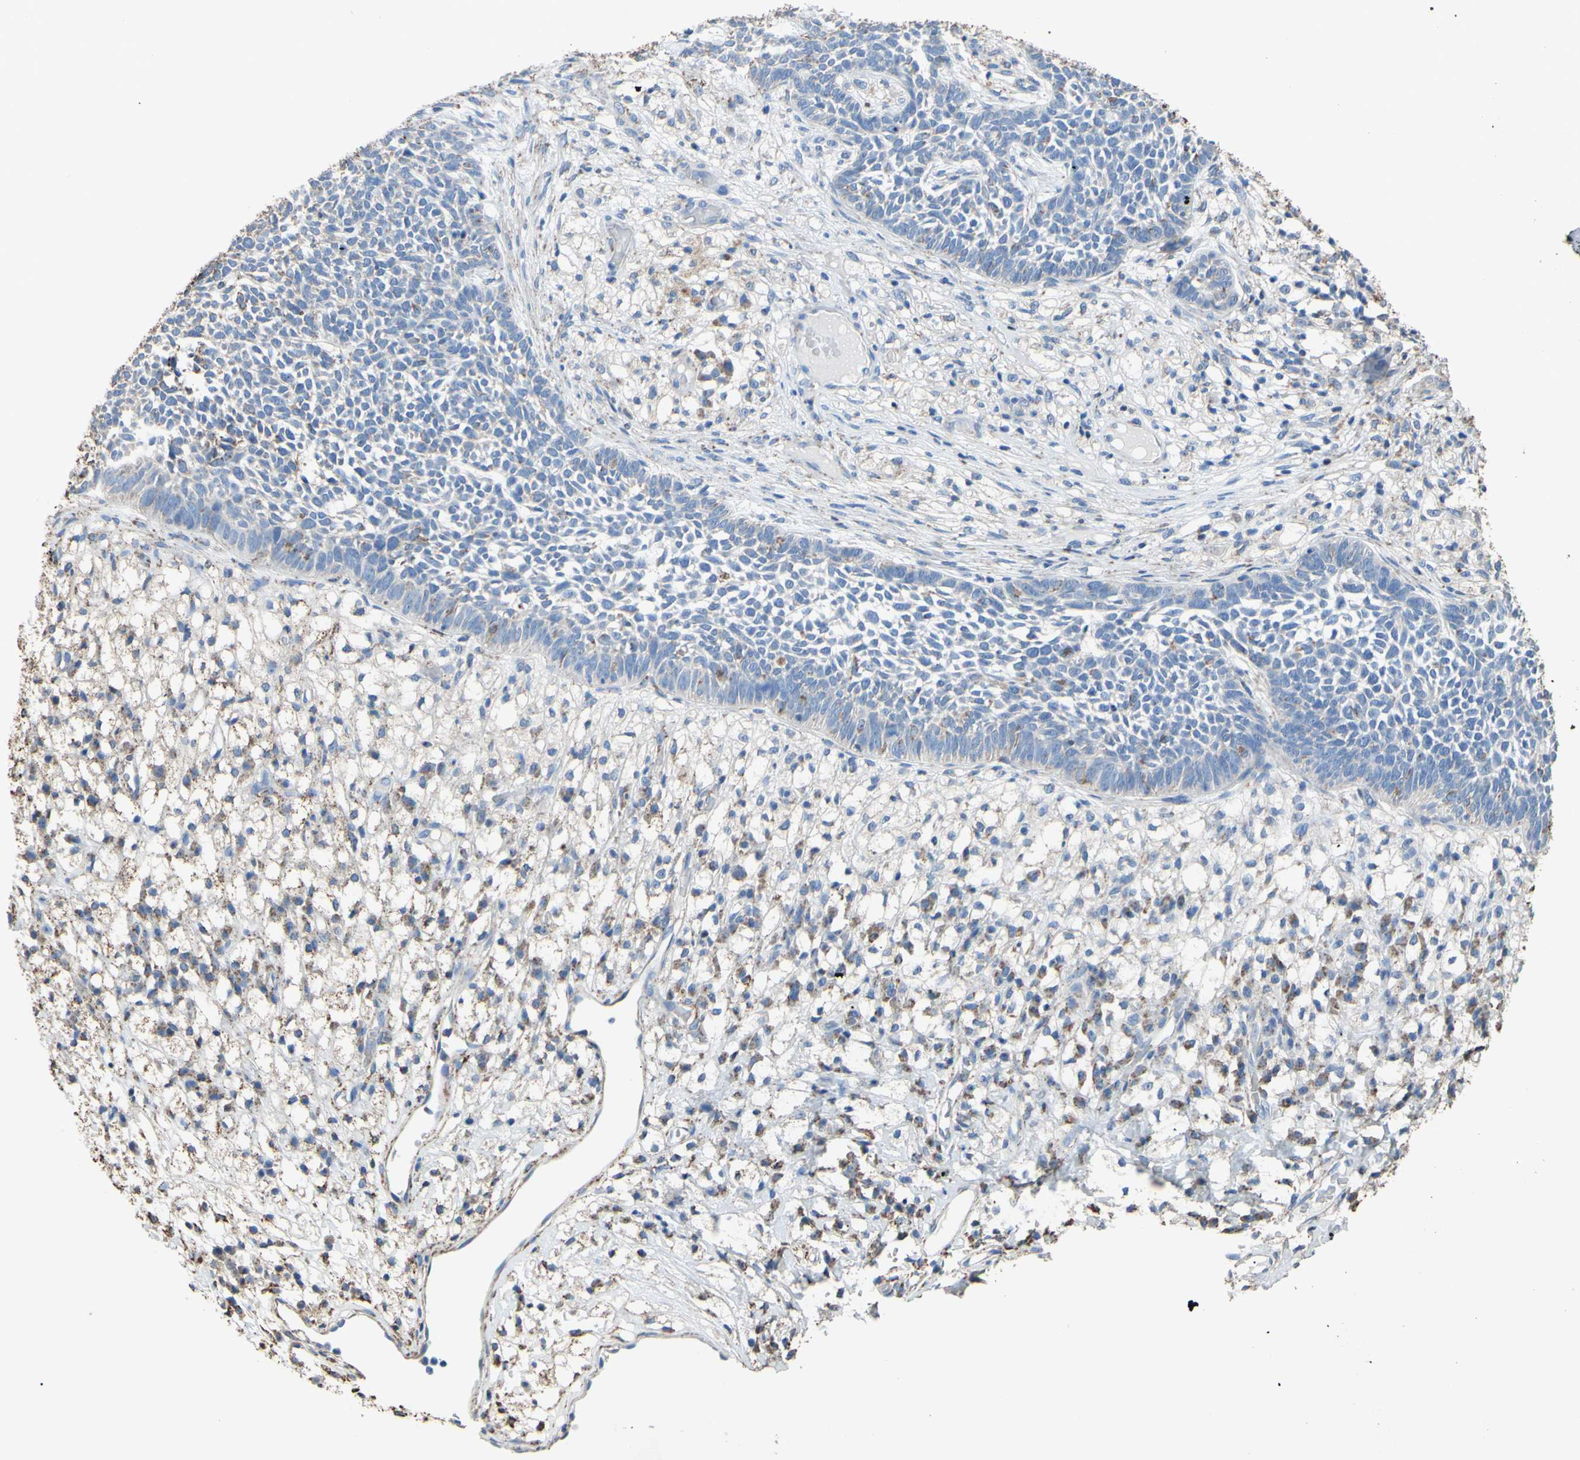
{"staining": {"intensity": "weak", "quantity": "<25%", "location": "cytoplasmic/membranous"}, "tissue": "skin cancer", "cell_type": "Tumor cells", "image_type": "cancer", "snomed": [{"axis": "morphology", "description": "Basal cell carcinoma"}, {"axis": "topography", "description": "Skin"}], "caption": "An immunohistochemistry (IHC) photomicrograph of skin cancer is shown. There is no staining in tumor cells of skin cancer. (DAB immunohistochemistry with hematoxylin counter stain).", "gene": "CMKLR2", "patient": {"sex": "female", "age": 84}}